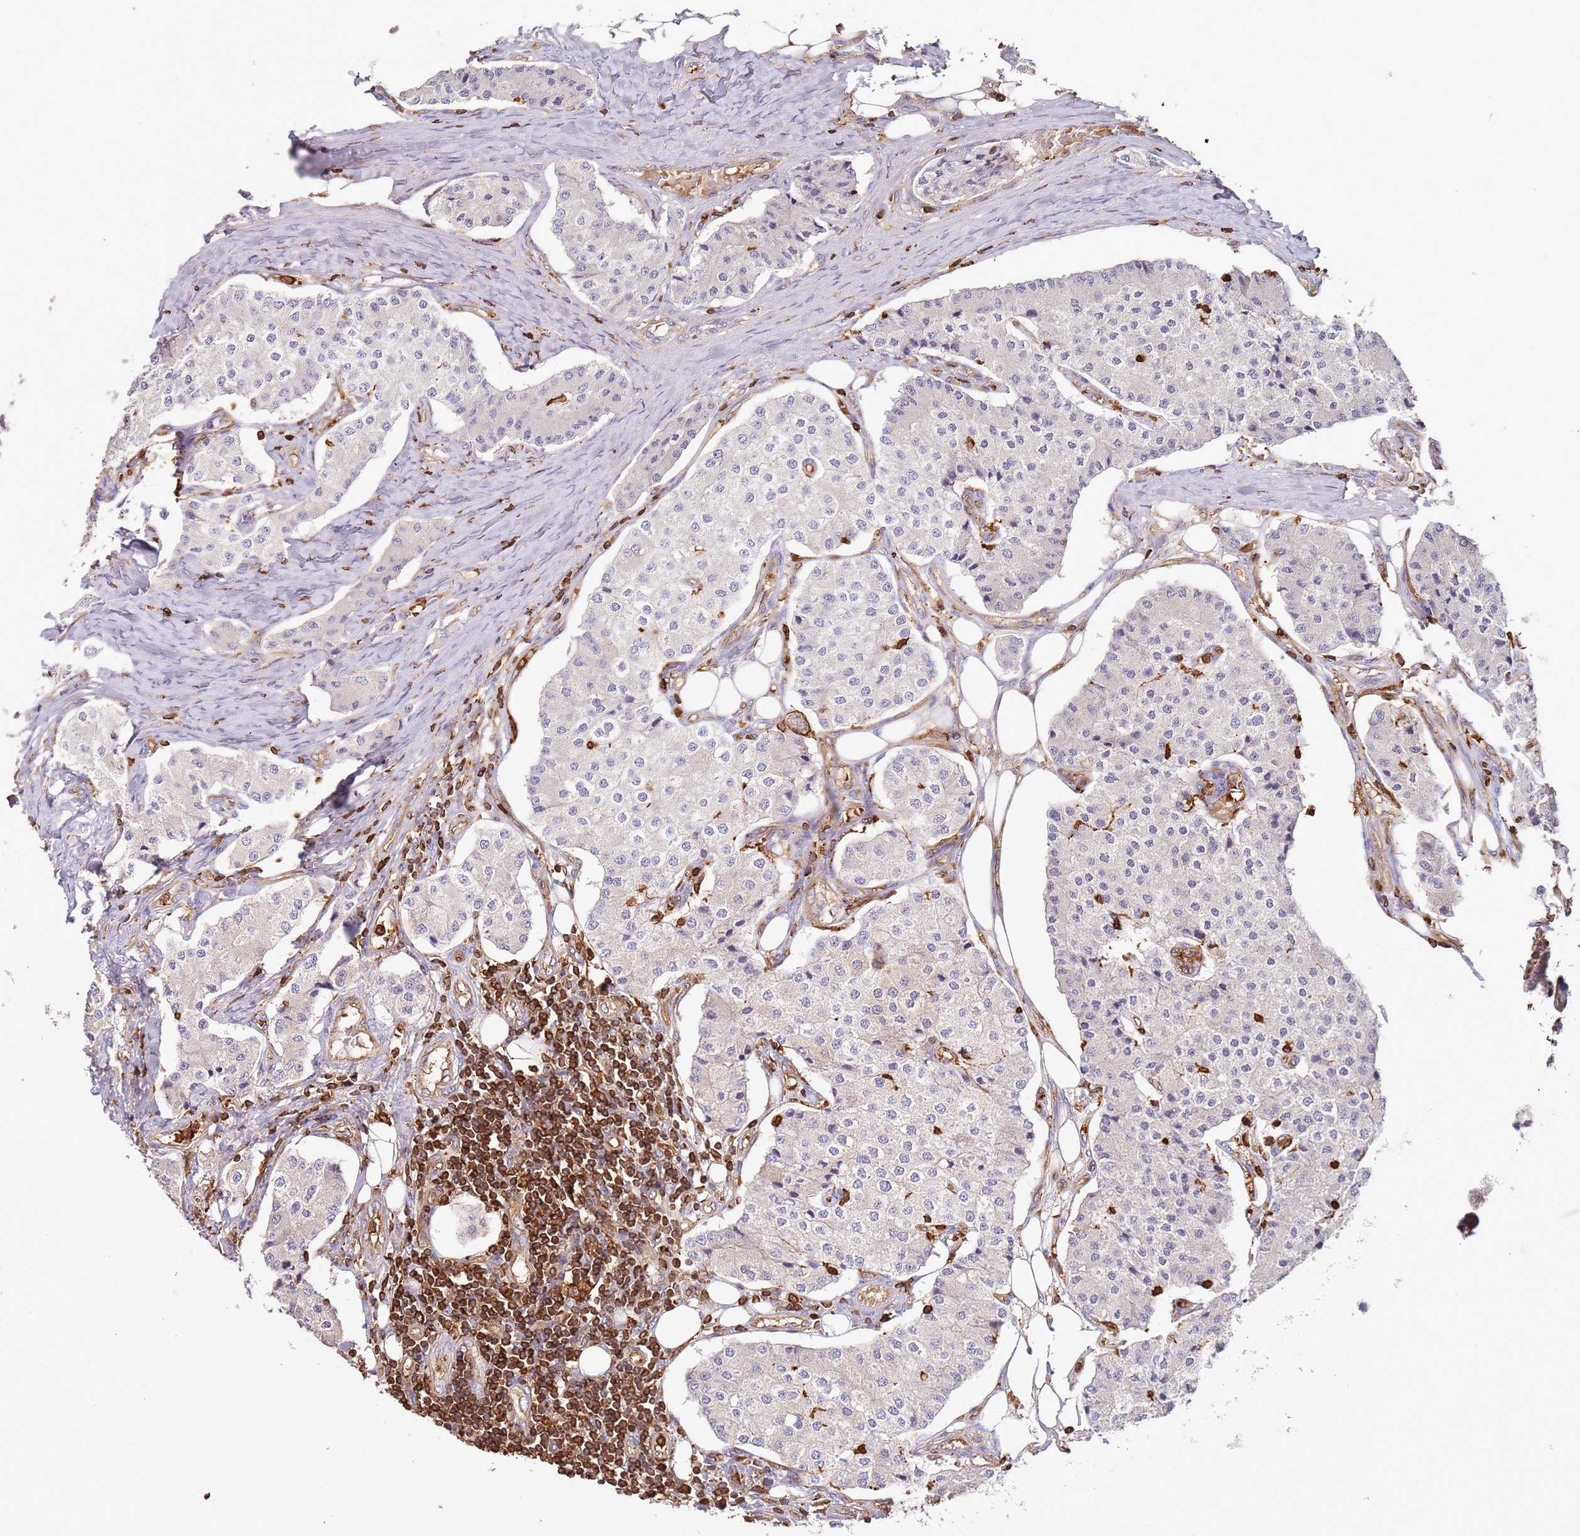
{"staining": {"intensity": "negative", "quantity": "none", "location": "none"}, "tissue": "carcinoid", "cell_type": "Tumor cells", "image_type": "cancer", "snomed": [{"axis": "morphology", "description": "Carcinoid, malignant, NOS"}, {"axis": "topography", "description": "Colon"}], "caption": "Photomicrograph shows no protein staining in tumor cells of malignant carcinoid tissue.", "gene": "OR6P1", "patient": {"sex": "female", "age": 52}}